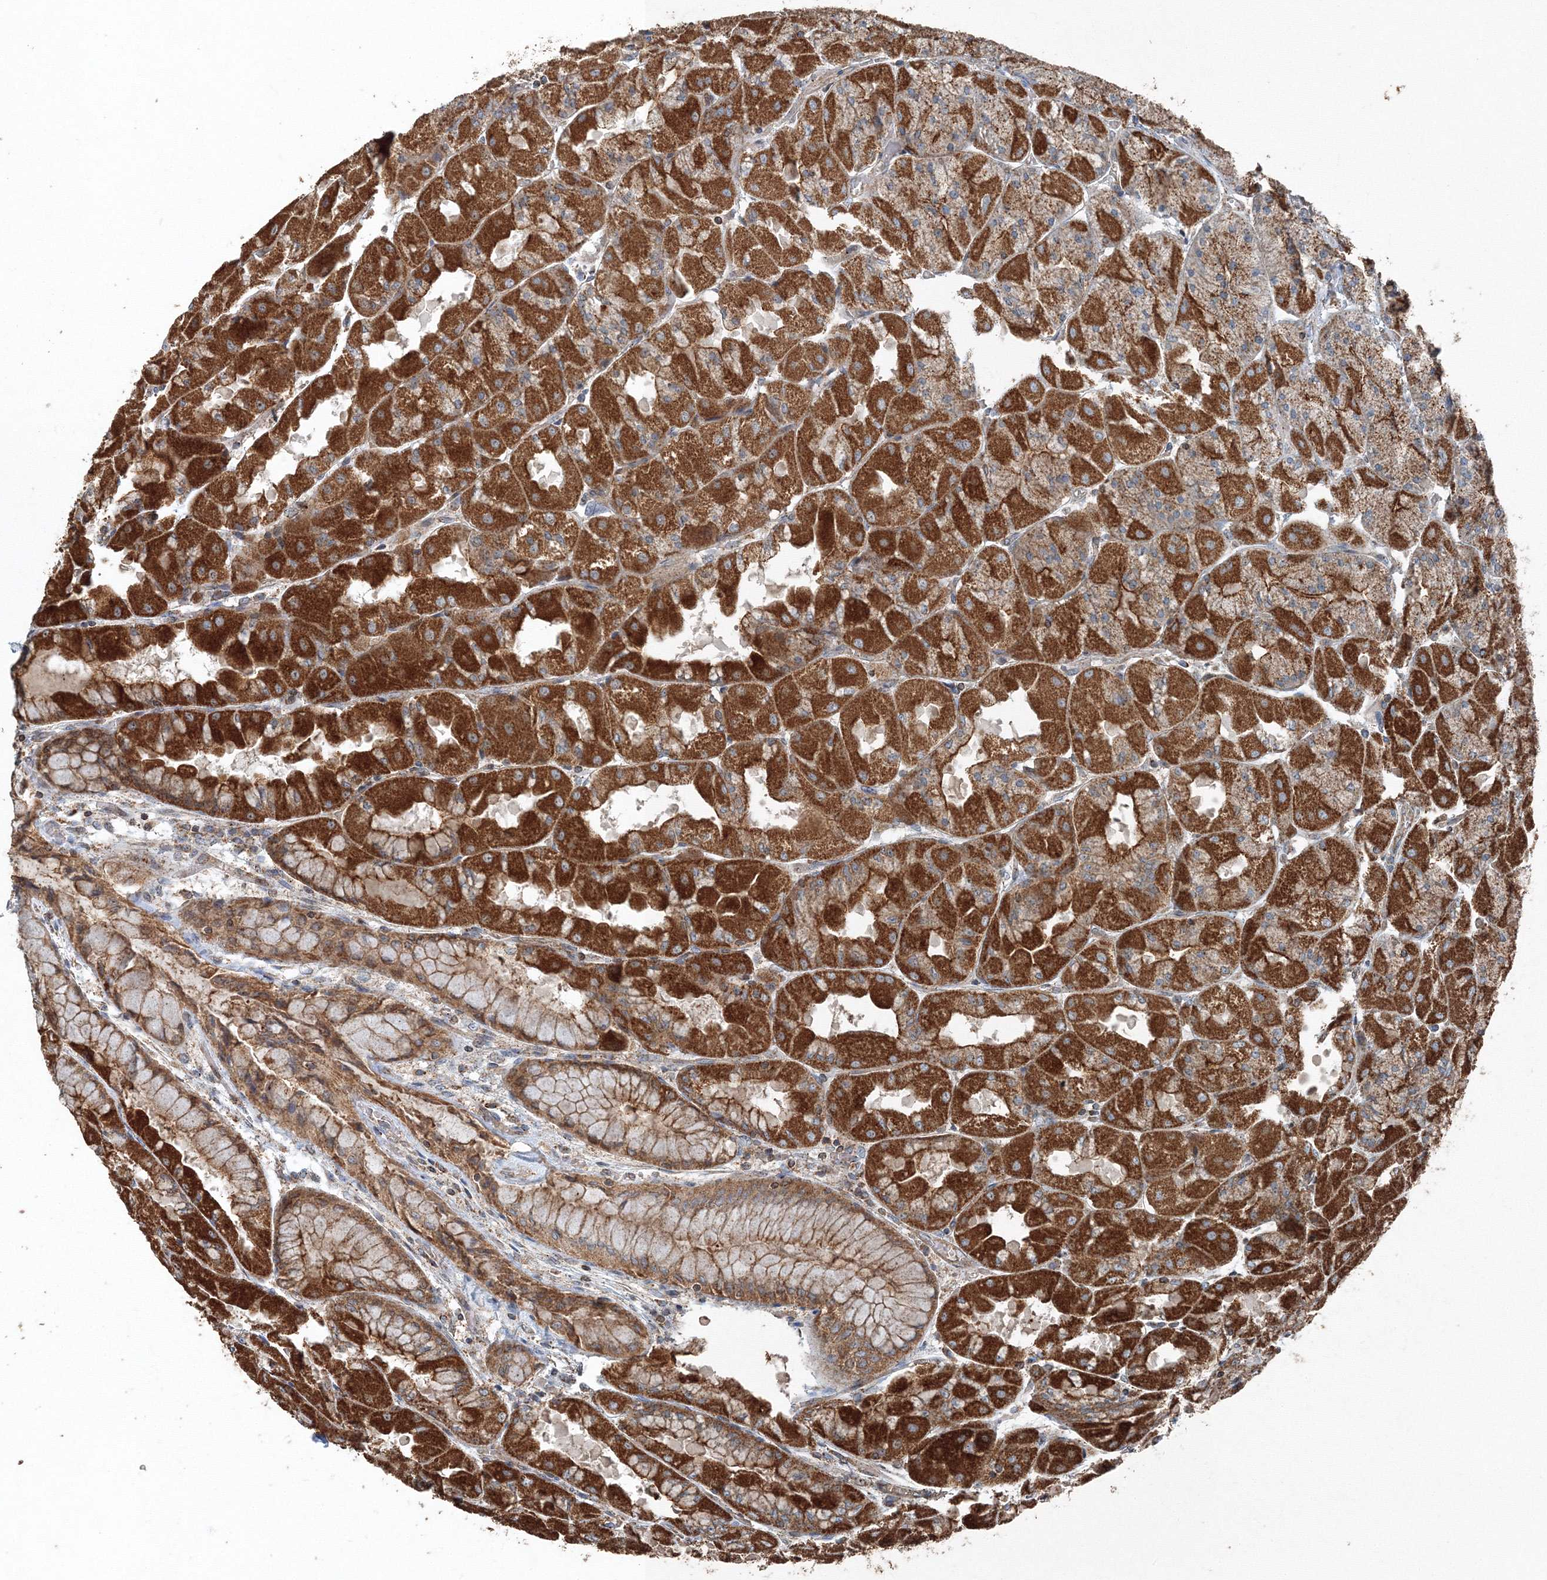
{"staining": {"intensity": "strong", "quantity": ">75%", "location": "cytoplasmic/membranous"}, "tissue": "stomach", "cell_type": "Glandular cells", "image_type": "normal", "snomed": [{"axis": "morphology", "description": "Normal tissue, NOS"}, {"axis": "topography", "description": "Stomach"}], "caption": "This photomicrograph reveals IHC staining of benign stomach, with high strong cytoplasmic/membranous positivity in about >75% of glandular cells.", "gene": "AASDH", "patient": {"sex": "female", "age": 61}}